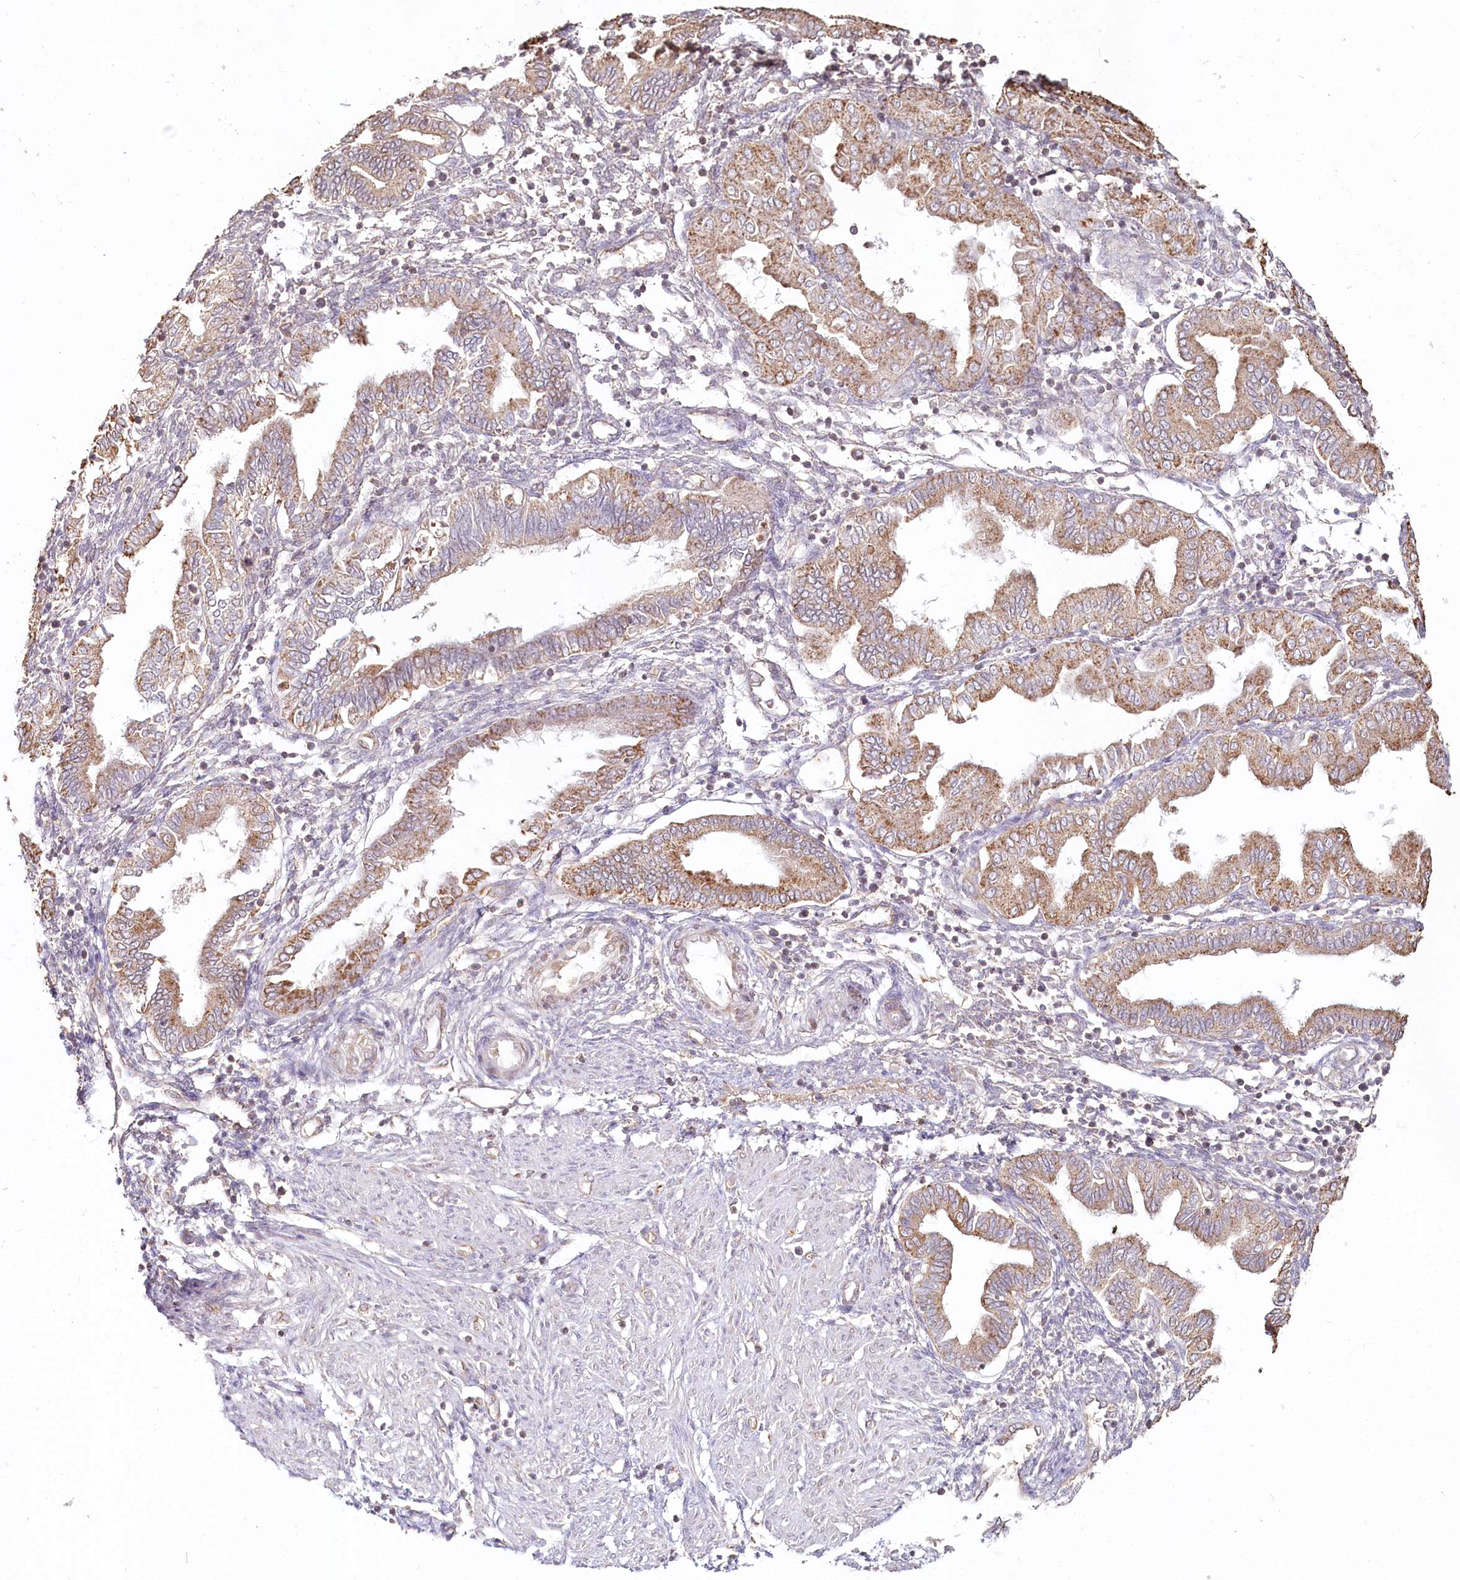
{"staining": {"intensity": "weak", "quantity": "<25%", "location": "cytoplasmic/membranous"}, "tissue": "endometrium", "cell_type": "Cells in endometrial stroma", "image_type": "normal", "snomed": [{"axis": "morphology", "description": "Normal tissue, NOS"}, {"axis": "topography", "description": "Endometrium"}], "caption": "Immunohistochemistry (IHC) photomicrograph of normal human endometrium stained for a protein (brown), which demonstrates no staining in cells in endometrial stroma.", "gene": "OTUD4", "patient": {"sex": "female", "age": 53}}